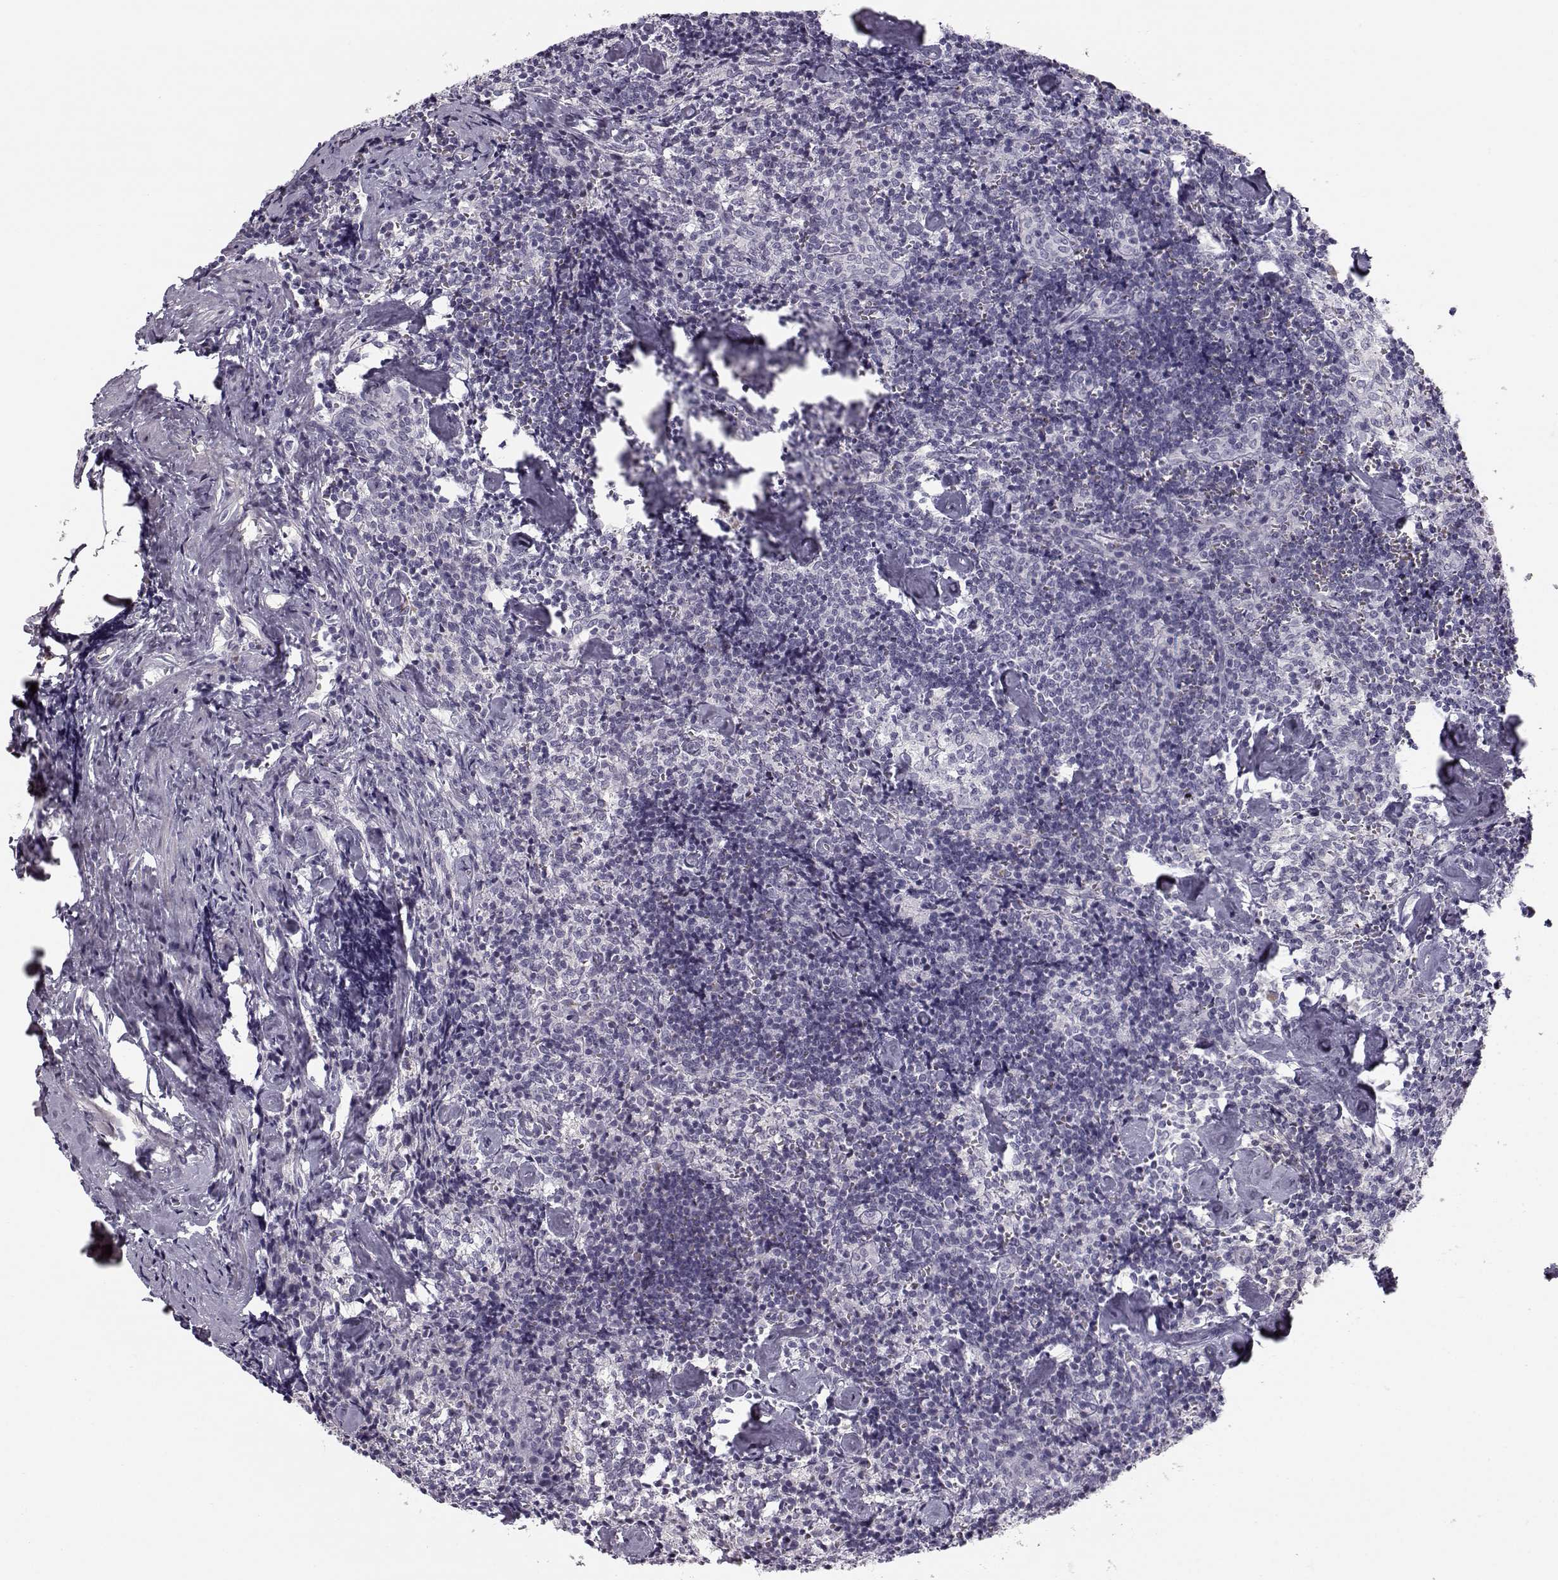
{"staining": {"intensity": "negative", "quantity": "none", "location": "none"}, "tissue": "lymph node", "cell_type": "Germinal center cells", "image_type": "normal", "snomed": [{"axis": "morphology", "description": "Normal tissue, NOS"}, {"axis": "topography", "description": "Lymph node"}], "caption": "The histopathology image exhibits no staining of germinal center cells in normal lymph node.", "gene": "PABPC1L2A", "patient": {"sex": "female", "age": 50}}